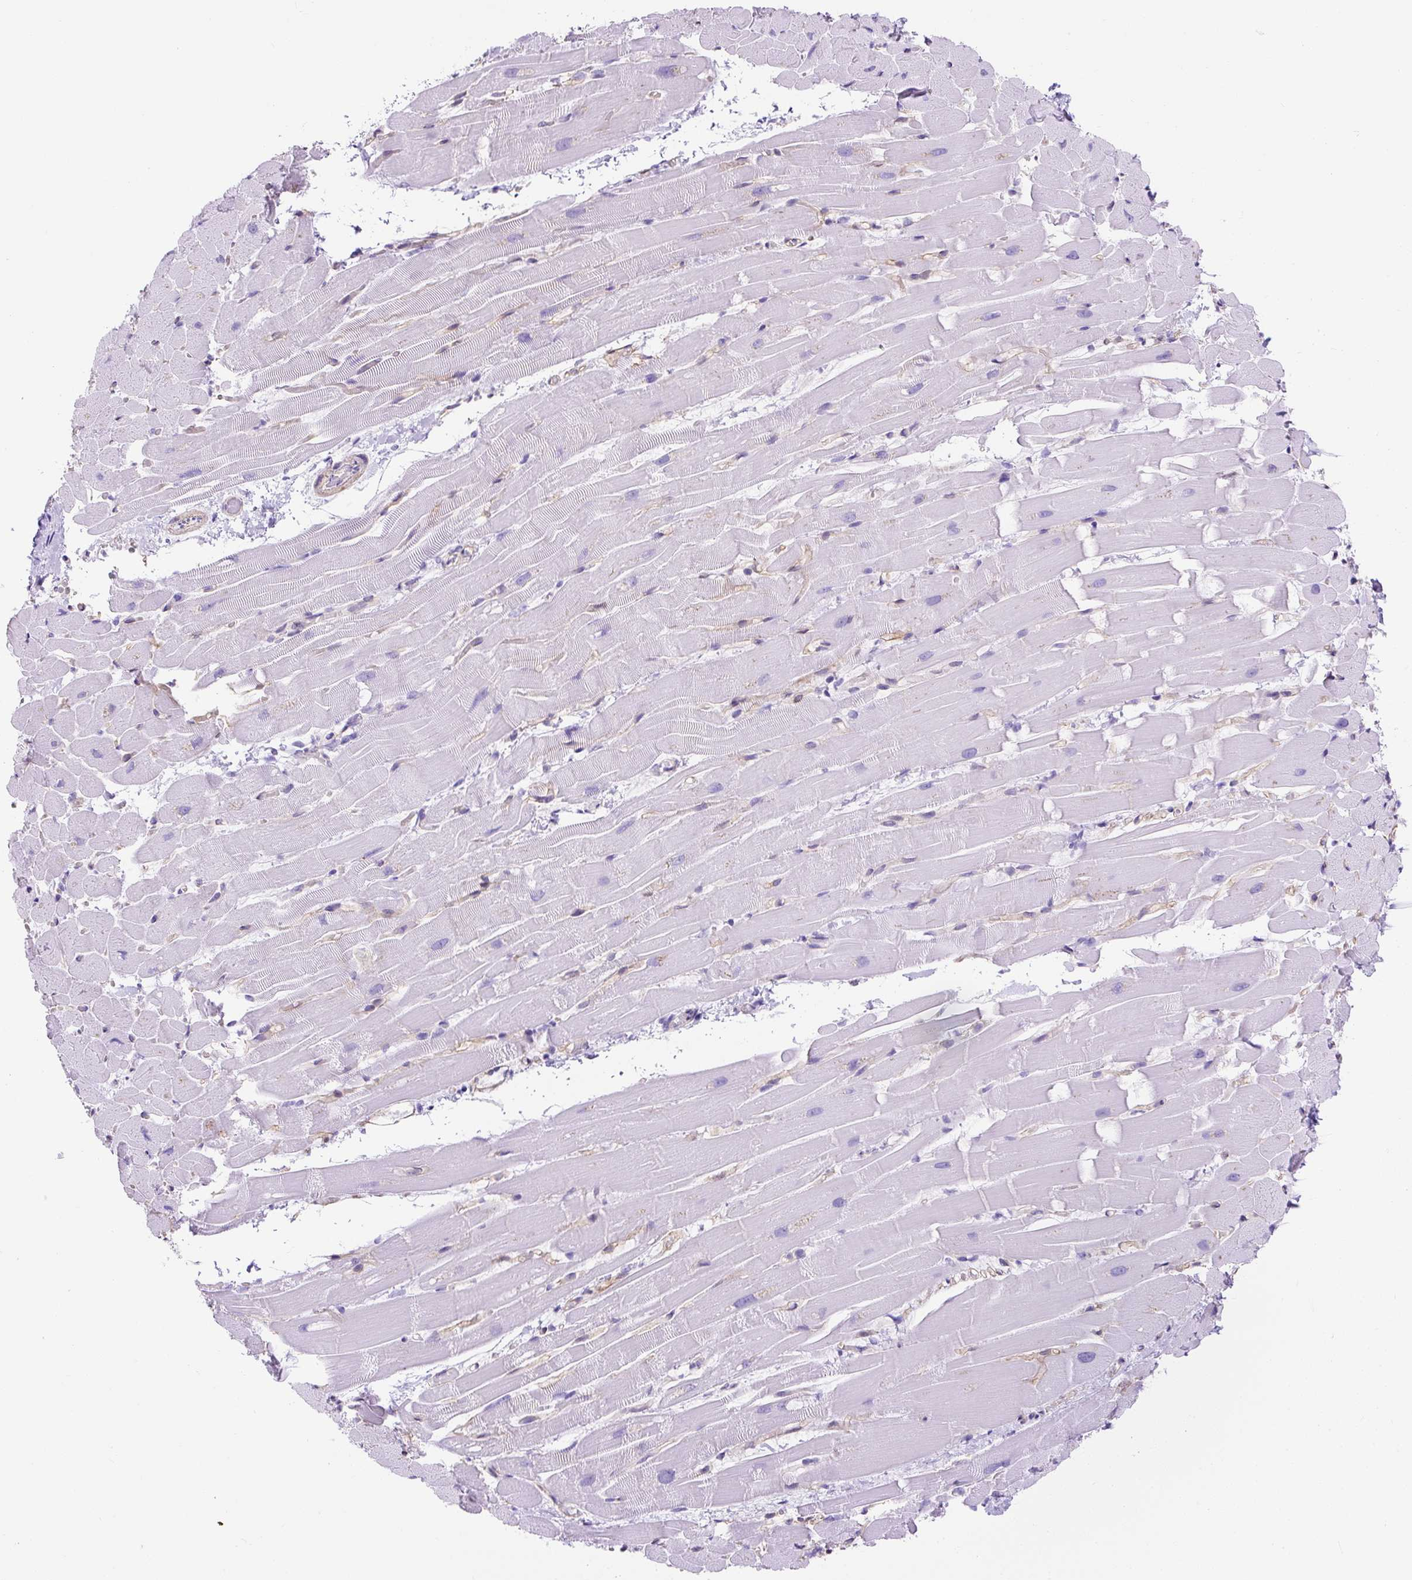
{"staining": {"intensity": "negative", "quantity": "none", "location": "none"}, "tissue": "heart muscle", "cell_type": "Cardiomyocytes", "image_type": "normal", "snomed": [{"axis": "morphology", "description": "Normal tissue, NOS"}, {"axis": "topography", "description": "Heart"}], "caption": "Immunohistochemistry (IHC) photomicrograph of normal heart muscle stained for a protein (brown), which reveals no expression in cardiomyocytes.", "gene": "KRT12", "patient": {"sex": "male", "age": 37}}